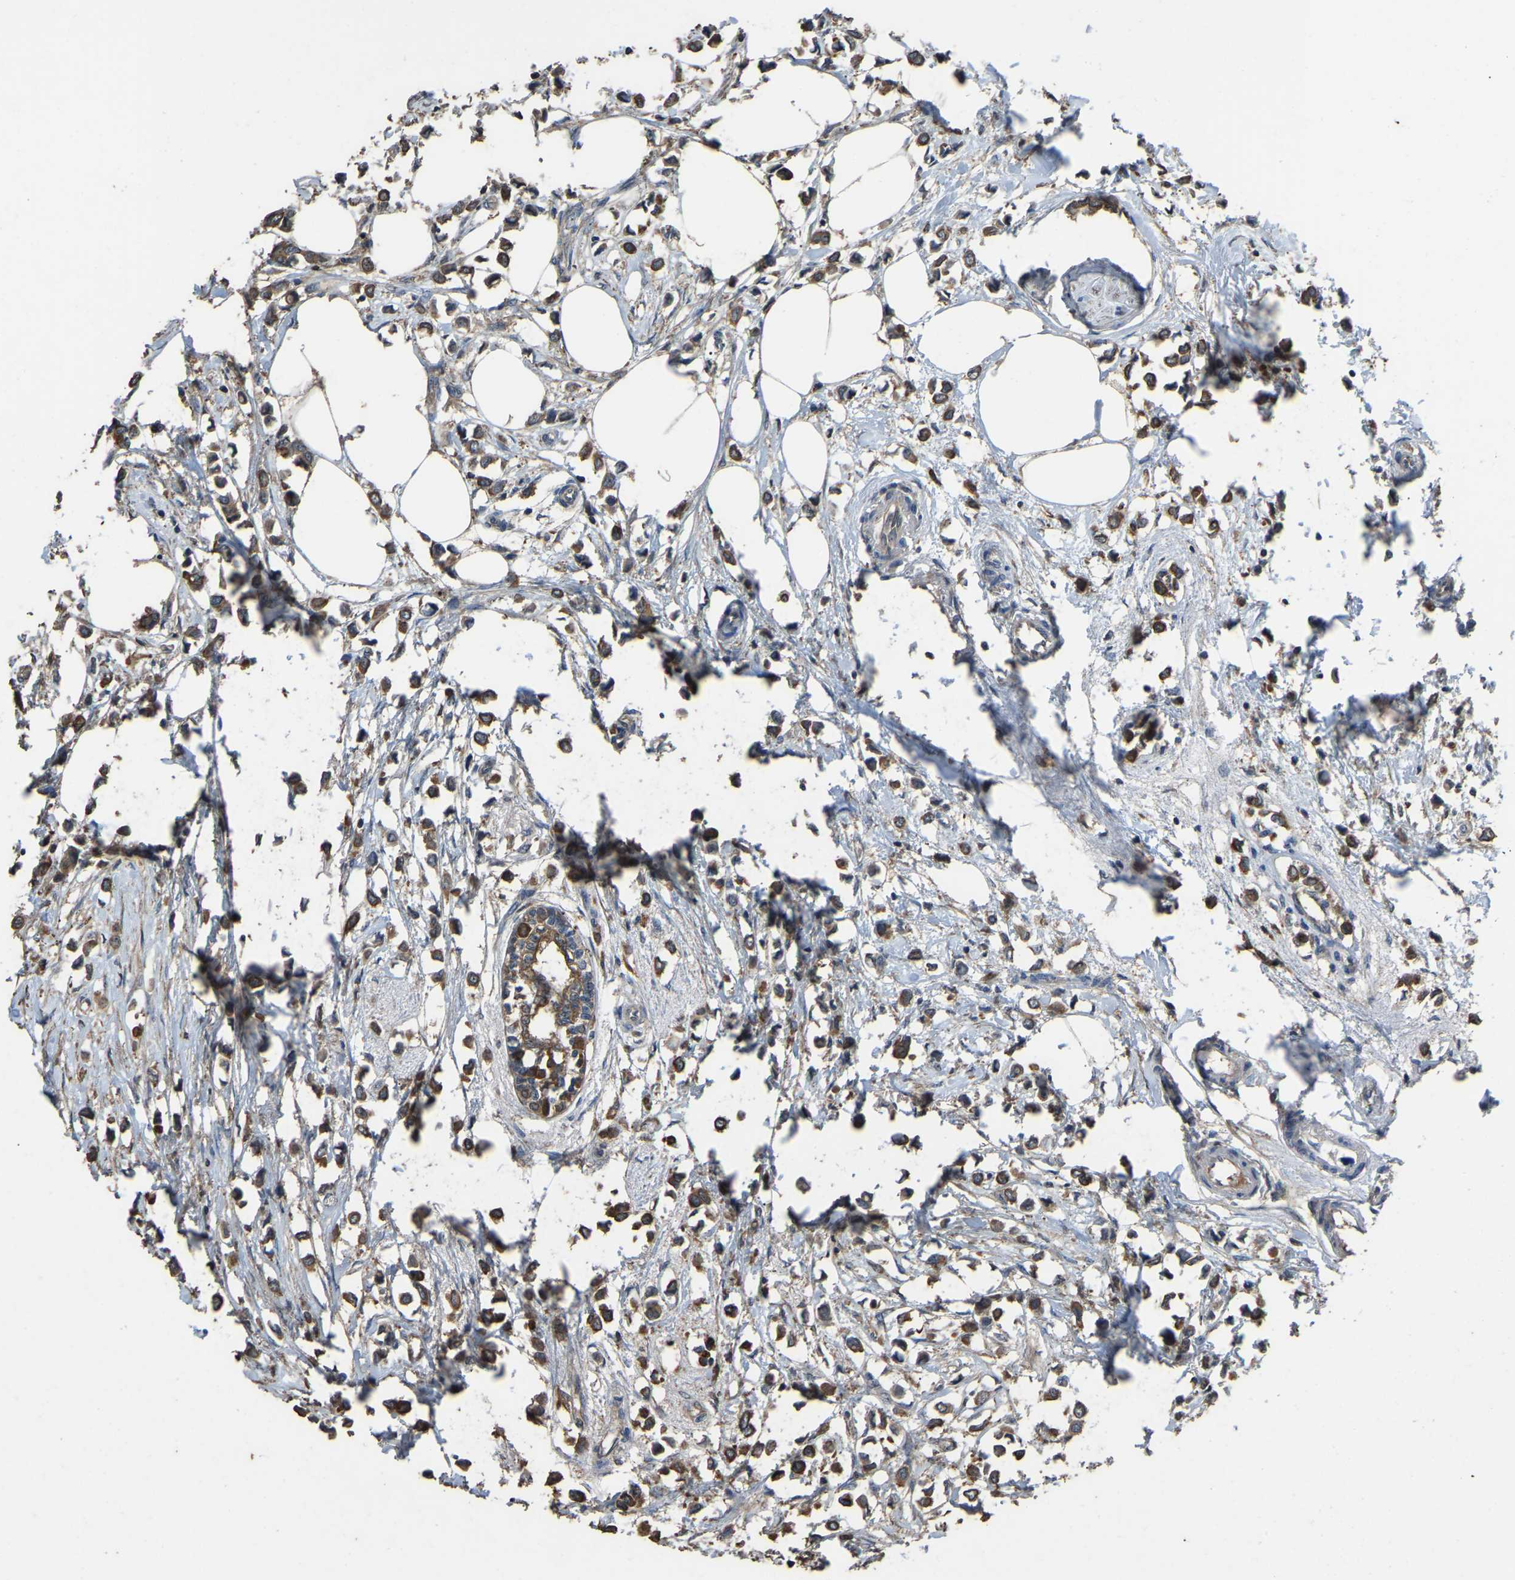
{"staining": {"intensity": "strong", "quantity": ">75%", "location": "cytoplasmic/membranous"}, "tissue": "breast cancer", "cell_type": "Tumor cells", "image_type": "cancer", "snomed": [{"axis": "morphology", "description": "Lobular carcinoma"}, {"axis": "topography", "description": "Breast"}], "caption": "Immunohistochemistry (IHC) staining of breast cancer, which reveals high levels of strong cytoplasmic/membranous positivity in approximately >75% of tumor cells indicating strong cytoplasmic/membranous protein positivity. The staining was performed using DAB (brown) for protein detection and nuclei were counterstained in hematoxylin (blue).", "gene": "FHIT", "patient": {"sex": "female", "age": 51}}